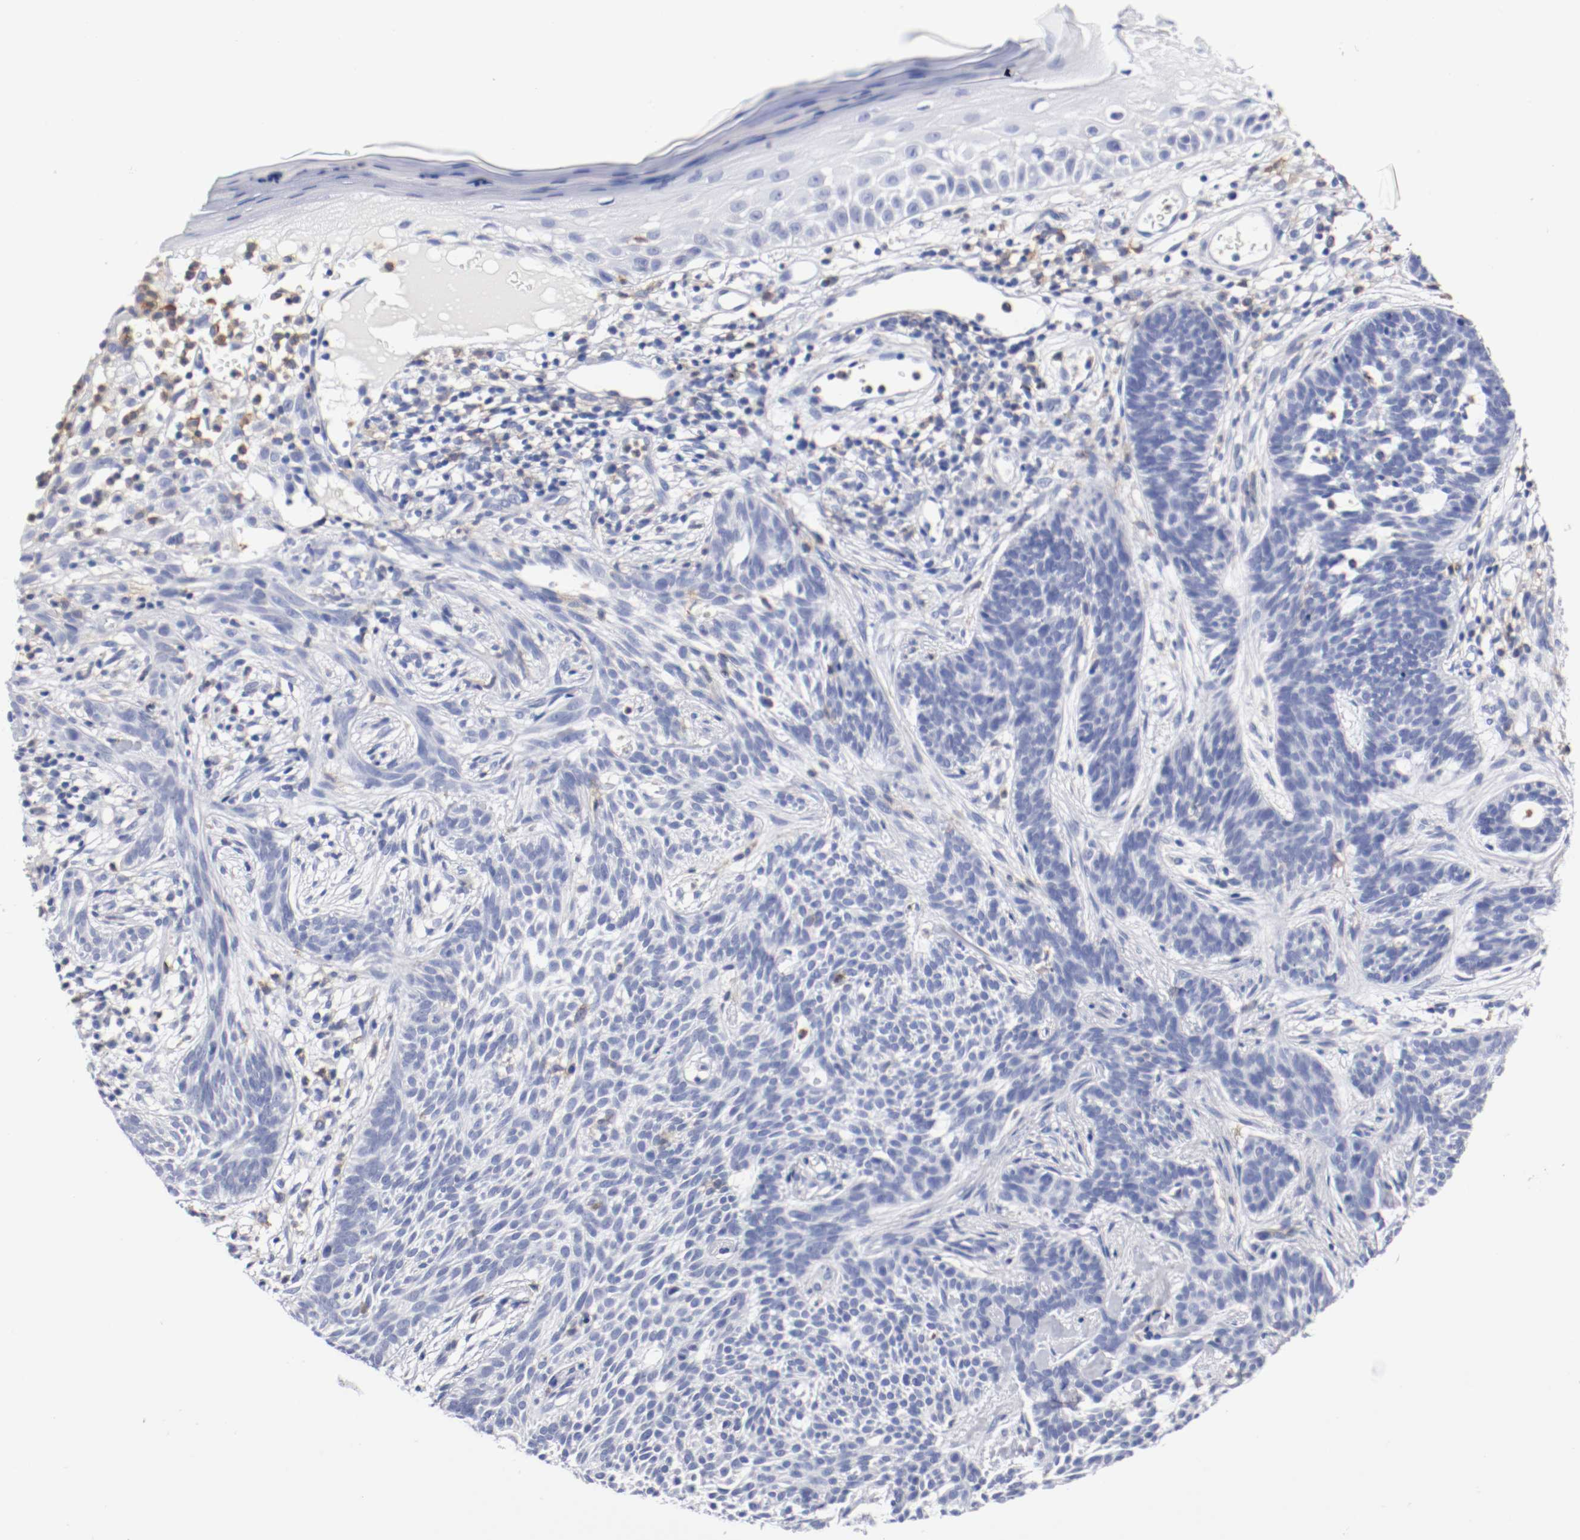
{"staining": {"intensity": "negative", "quantity": "none", "location": "none"}, "tissue": "skin cancer", "cell_type": "Tumor cells", "image_type": "cancer", "snomed": [{"axis": "morphology", "description": "Normal tissue, NOS"}, {"axis": "morphology", "description": "Basal cell carcinoma"}, {"axis": "topography", "description": "Skin"}], "caption": "High magnification brightfield microscopy of skin basal cell carcinoma stained with DAB (3,3'-diaminobenzidine) (brown) and counterstained with hematoxylin (blue): tumor cells show no significant expression.", "gene": "ITGAX", "patient": {"sex": "female", "age": 69}}